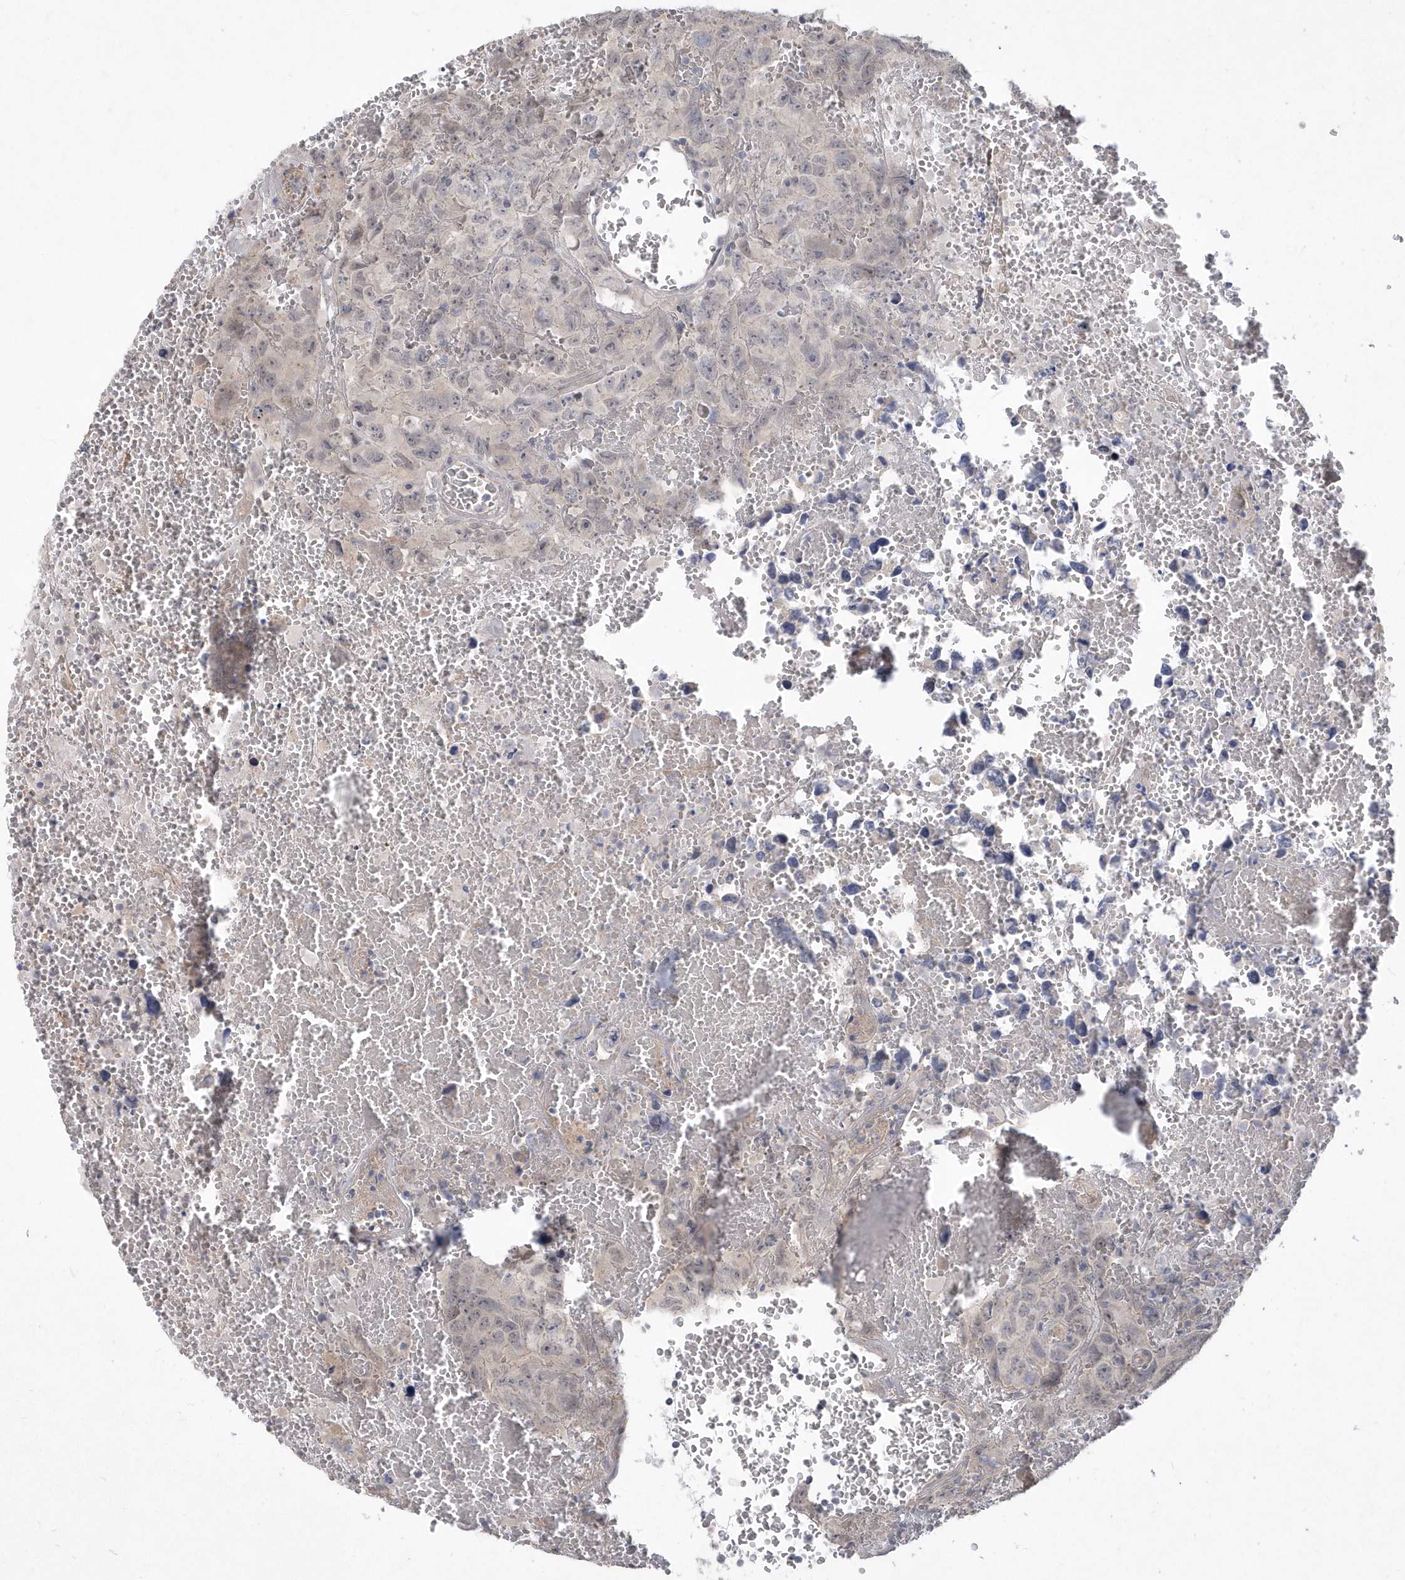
{"staining": {"intensity": "negative", "quantity": "none", "location": "none"}, "tissue": "testis cancer", "cell_type": "Tumor cells", "image_type": "cancer", "snomed": [{"axis": "morphology", "description": "Carcinoma, Embryonal, NOS"}, {"axis": "topography", "description": "Testis"}], "caption": "Tumor cells show no significant positivity in embryonal carcinoma (testis). (Brightfield microscopy of DAB IHC at high magnification).", "gene": "TSPEAR", "patient": {"sex": "male", "age": 45}}